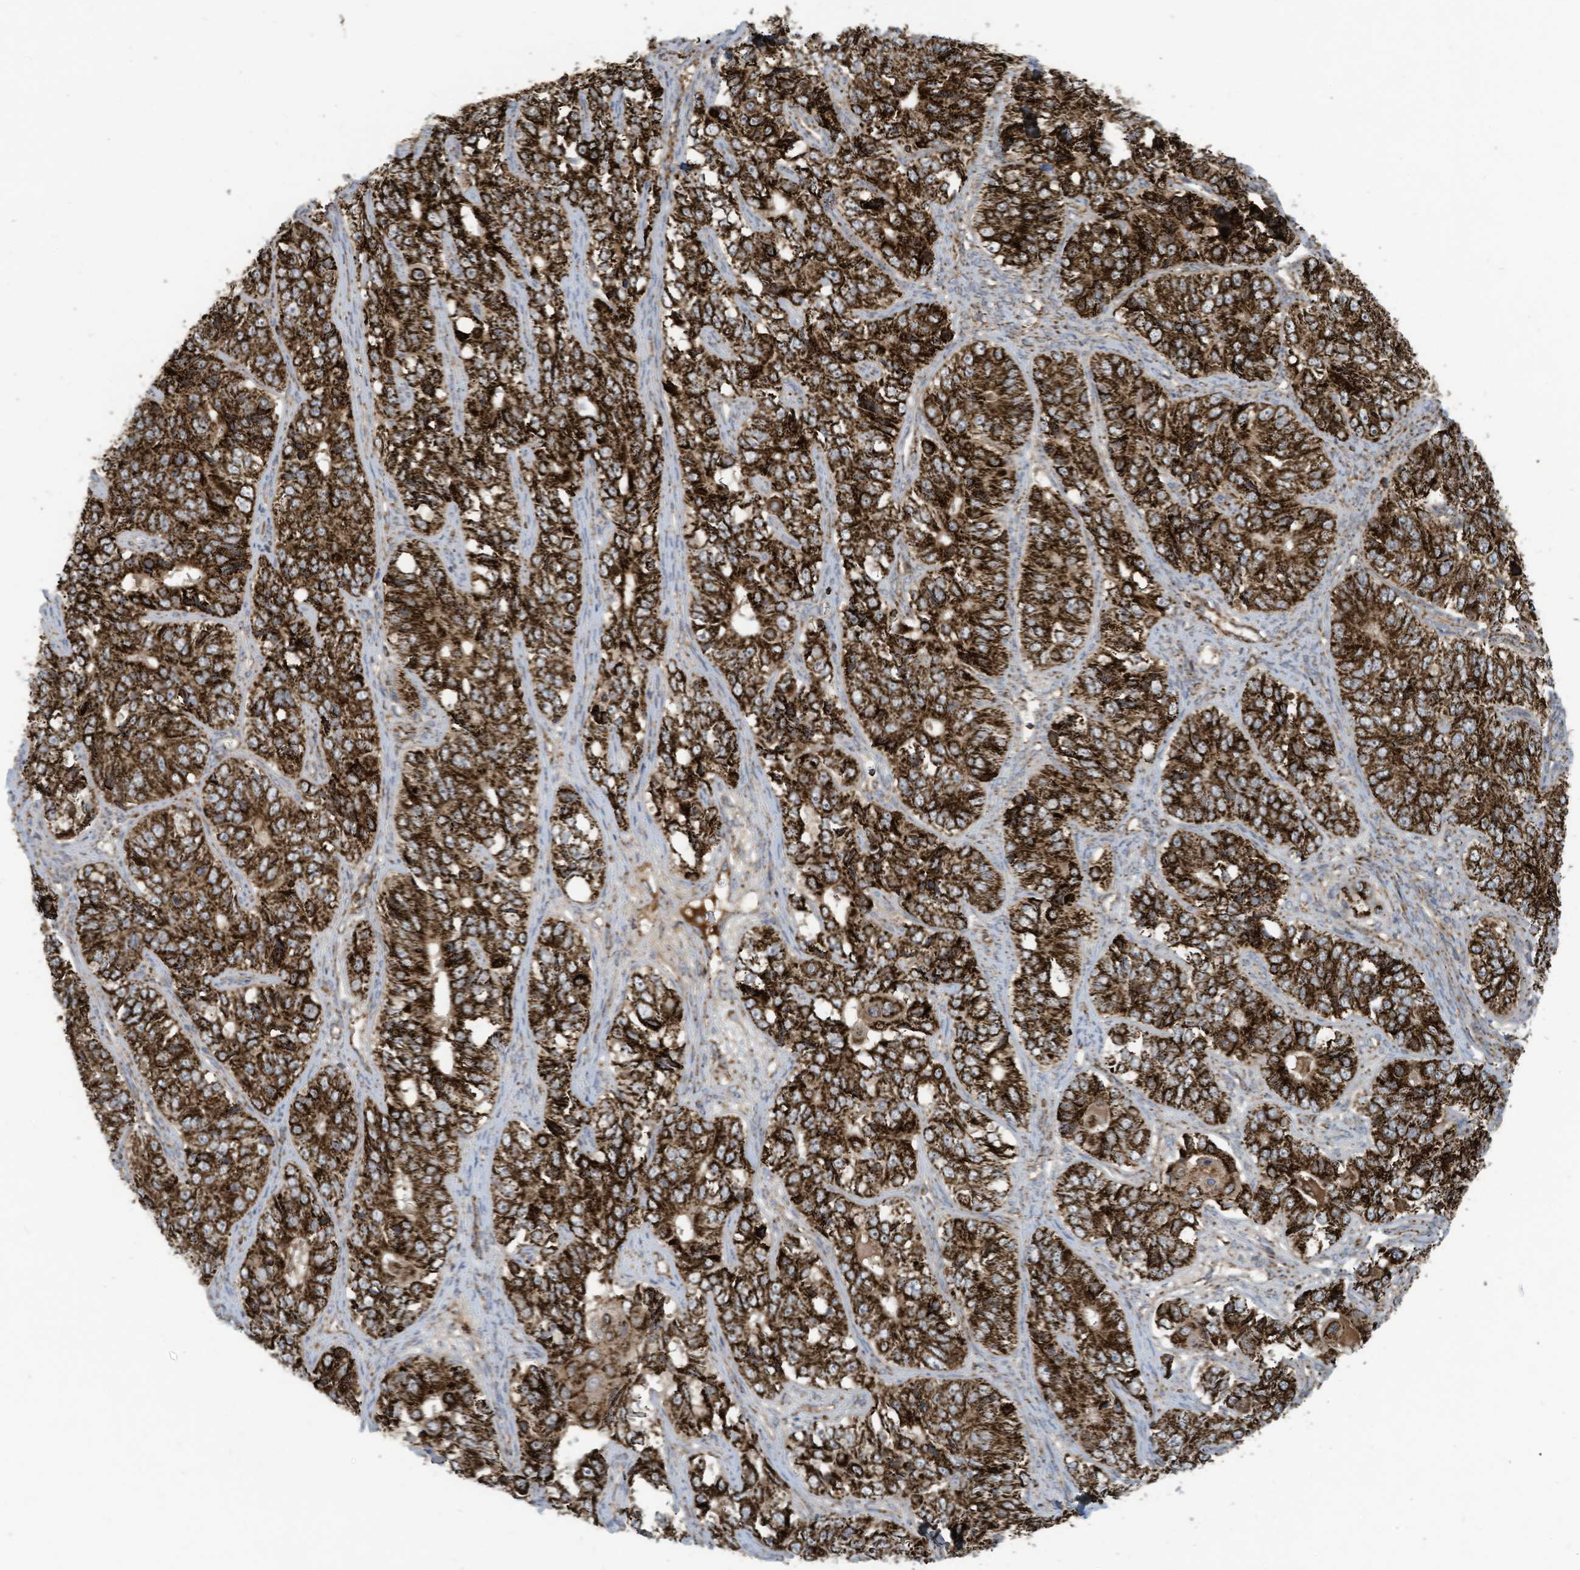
{"staining": {"intensity": "strong", "quantity": ">75%", "location": "cytoplasmic/membranous"}, "tissue": "ovarian cancer", "cell_type": "Tumor cells", "image_type": "cancer", "snomed": [{"axis": "morphology", "description": "Carcinoma, endometroid"}, {"axis": "topography", "description": "Ovary"}], "caption": "An image of ovarian cancer (endometroid carcinoma) stained for a protein reveals strong cytoplasmic/membranous brown staining in tumor cells.", "gene": "COX10", "patient": {"sex": "female", "age": 51}}